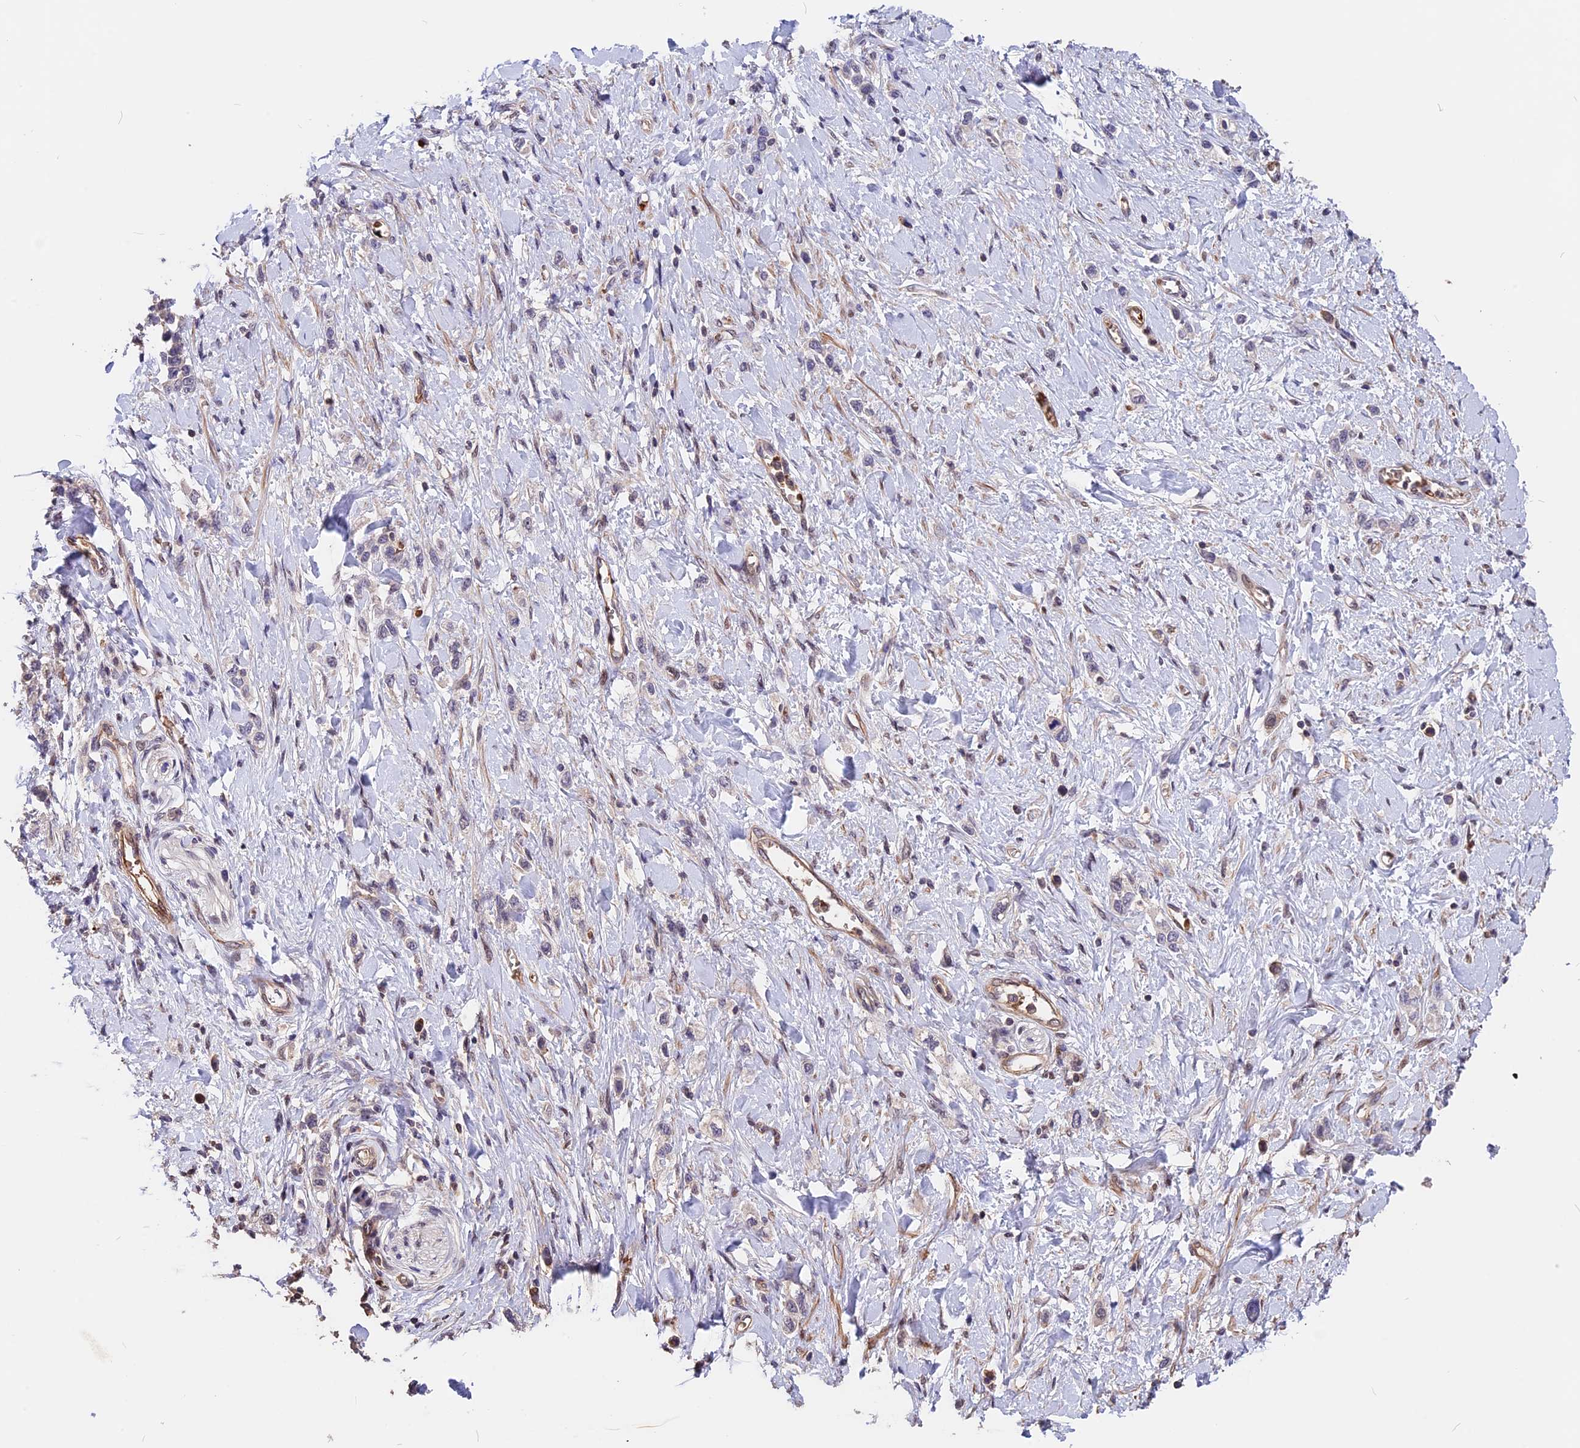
{"staining": {"intensity": "negative", "quantity": "none", "location": "none"}, "tissue": "stomach cancer", "cell_type": "Tumor cells", "image_type": "cancer", "snomed": [{"axis": "morphology", "description": "Normal tissue, NOS"}, {"axis": "morphology", "description": "Adenocarcinoma, NOS"}, {"axis": "topography", "description": "Stomach, upper"}, {"axis": "topography", "description": "Stomach"}], "caption": "Human stomach adenocarcinoma stained for a protein using immunohistochemistry (IHC) displays no staining in tumor cells.", "gene": "ZC3H10", "patient": {"sex": "female", "age": 65}}